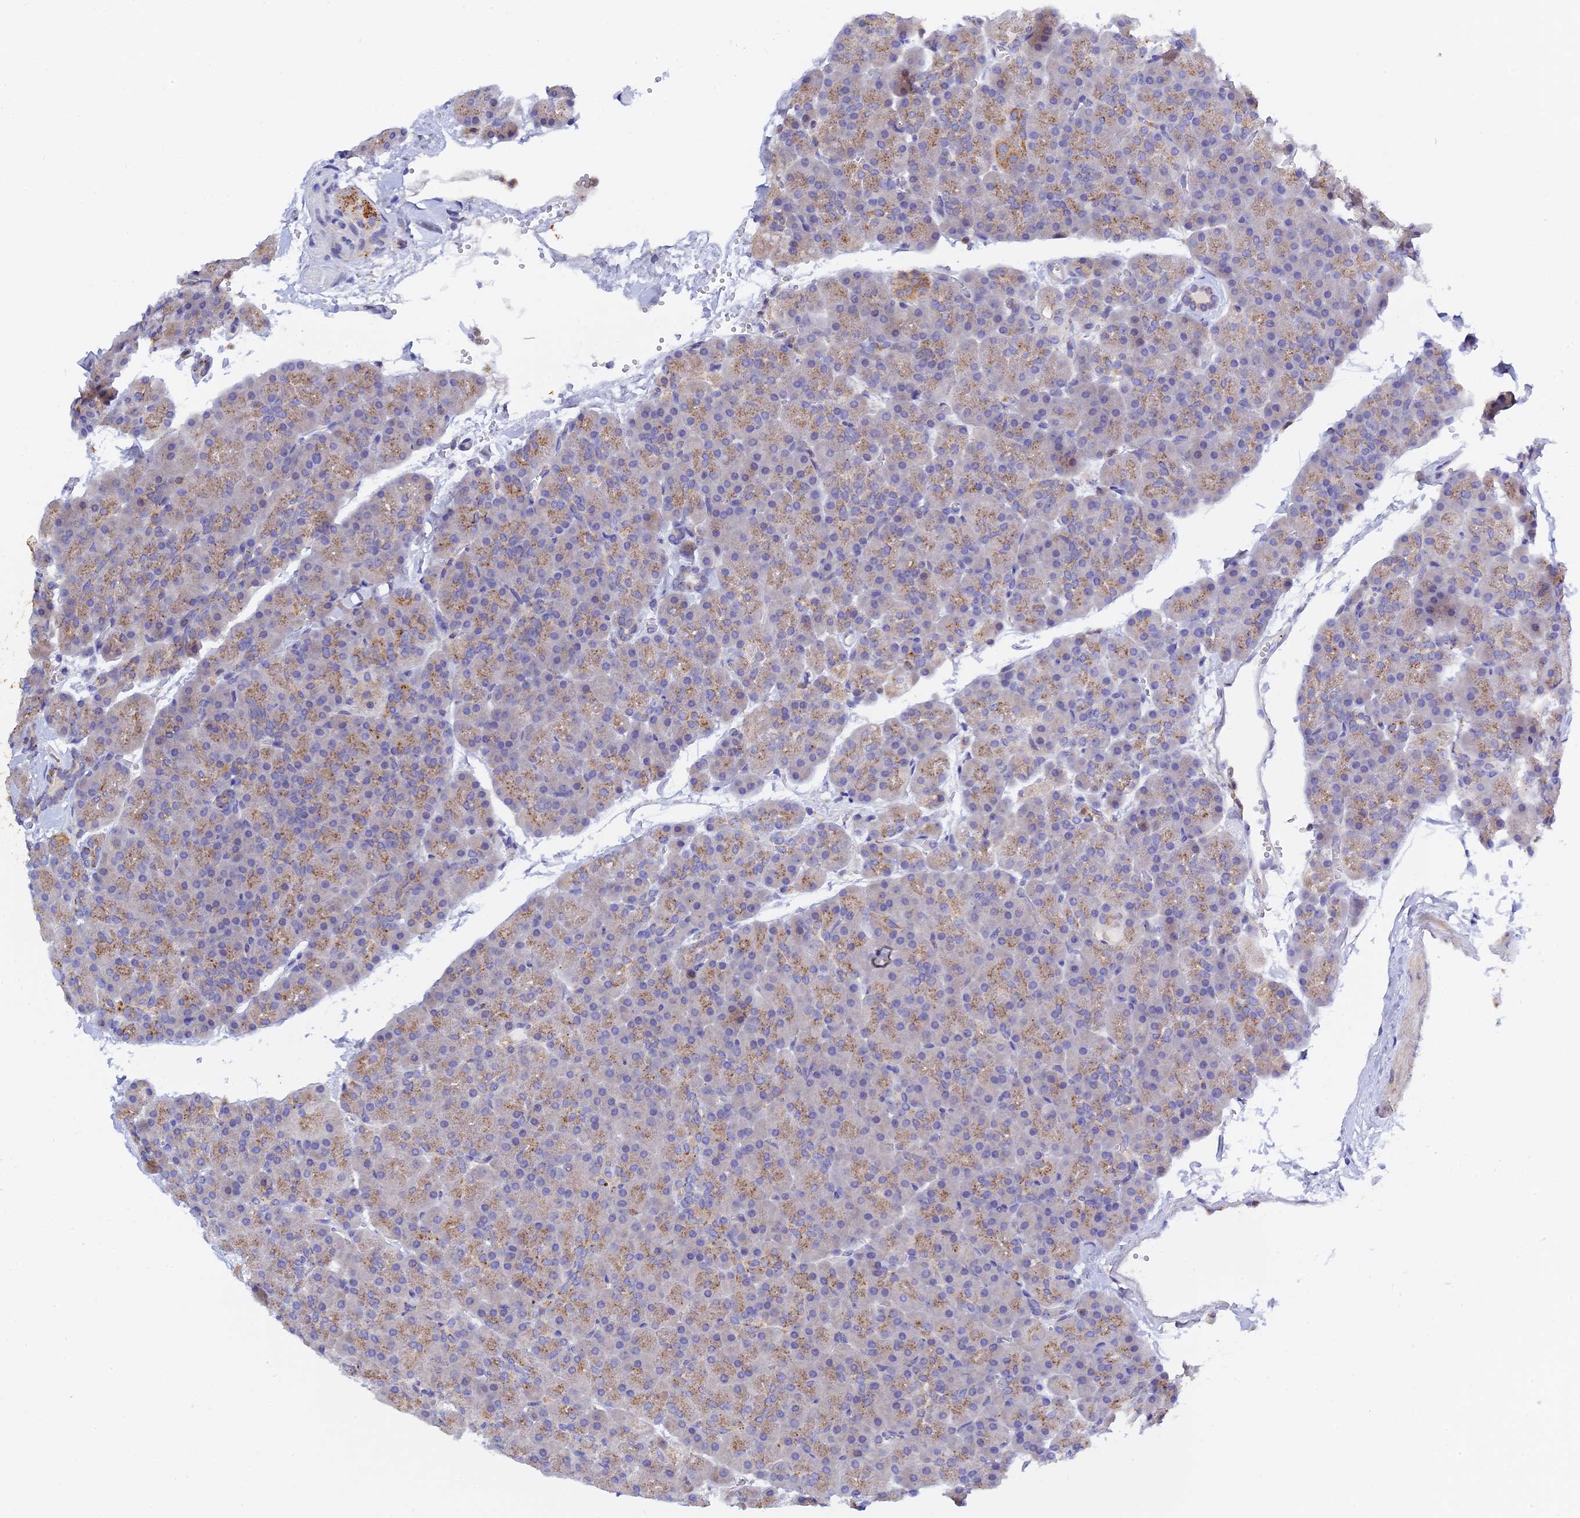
{"staining": {"intensity": "strong", "quantity": "<25%", "location": "cytoplasmic/membranous"}, "tissue": "pancreas", "cell_type": "Exocrine glandular cells", "image_type": "normal", "snomed": [{"axis": "morphology", "description": "Normal tissue, NOS"}, {"axis": "topography", "description": "Pancreas"}], "caption": "Protein expression analysis of benign human pancreas reveals strong cytoplasmic/membranous positivity in approximately <25% of exocrine glandular cells. (Brightfield microscopy of DAB IHC at high magnification).", "gene": "RPGRIP1L", "patient": {"sex": "male", "age": 36}}